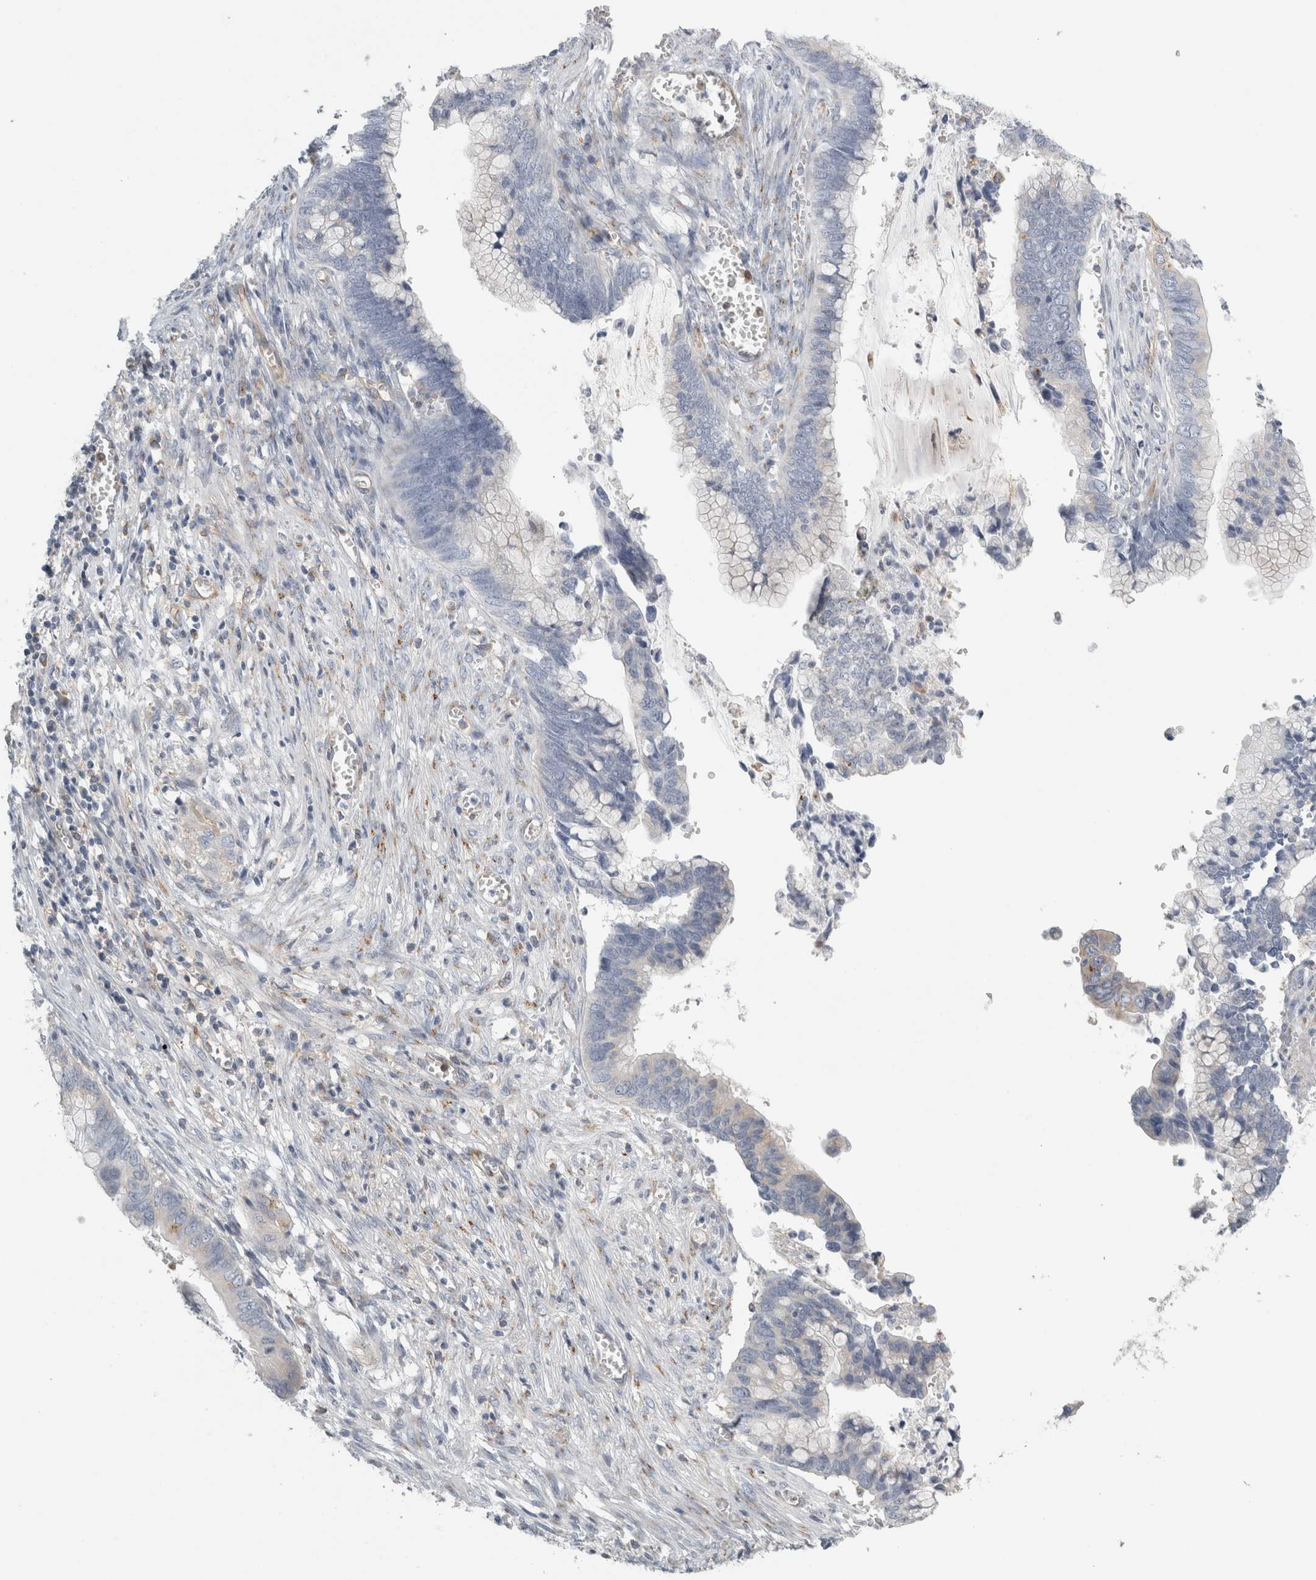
{"staining": {"intensity": "weak", "quantity": "<25%", "location": "cytoplasmic/membranous"}, "tissue": "cervical cancer", "cell_type": "Tumor cells", "image_type": "cancer", "snomed": [{"axis": "morphology", "description": "Adenocarcinoma, NOS"}, {"axis": "topography", "description": "Cervix"}], "caption": "There is no significant staining in tumor cells of cervical adenocarcinoma.", "gene": "PEX6", "patient": {"sex": "female", "age": 44}}